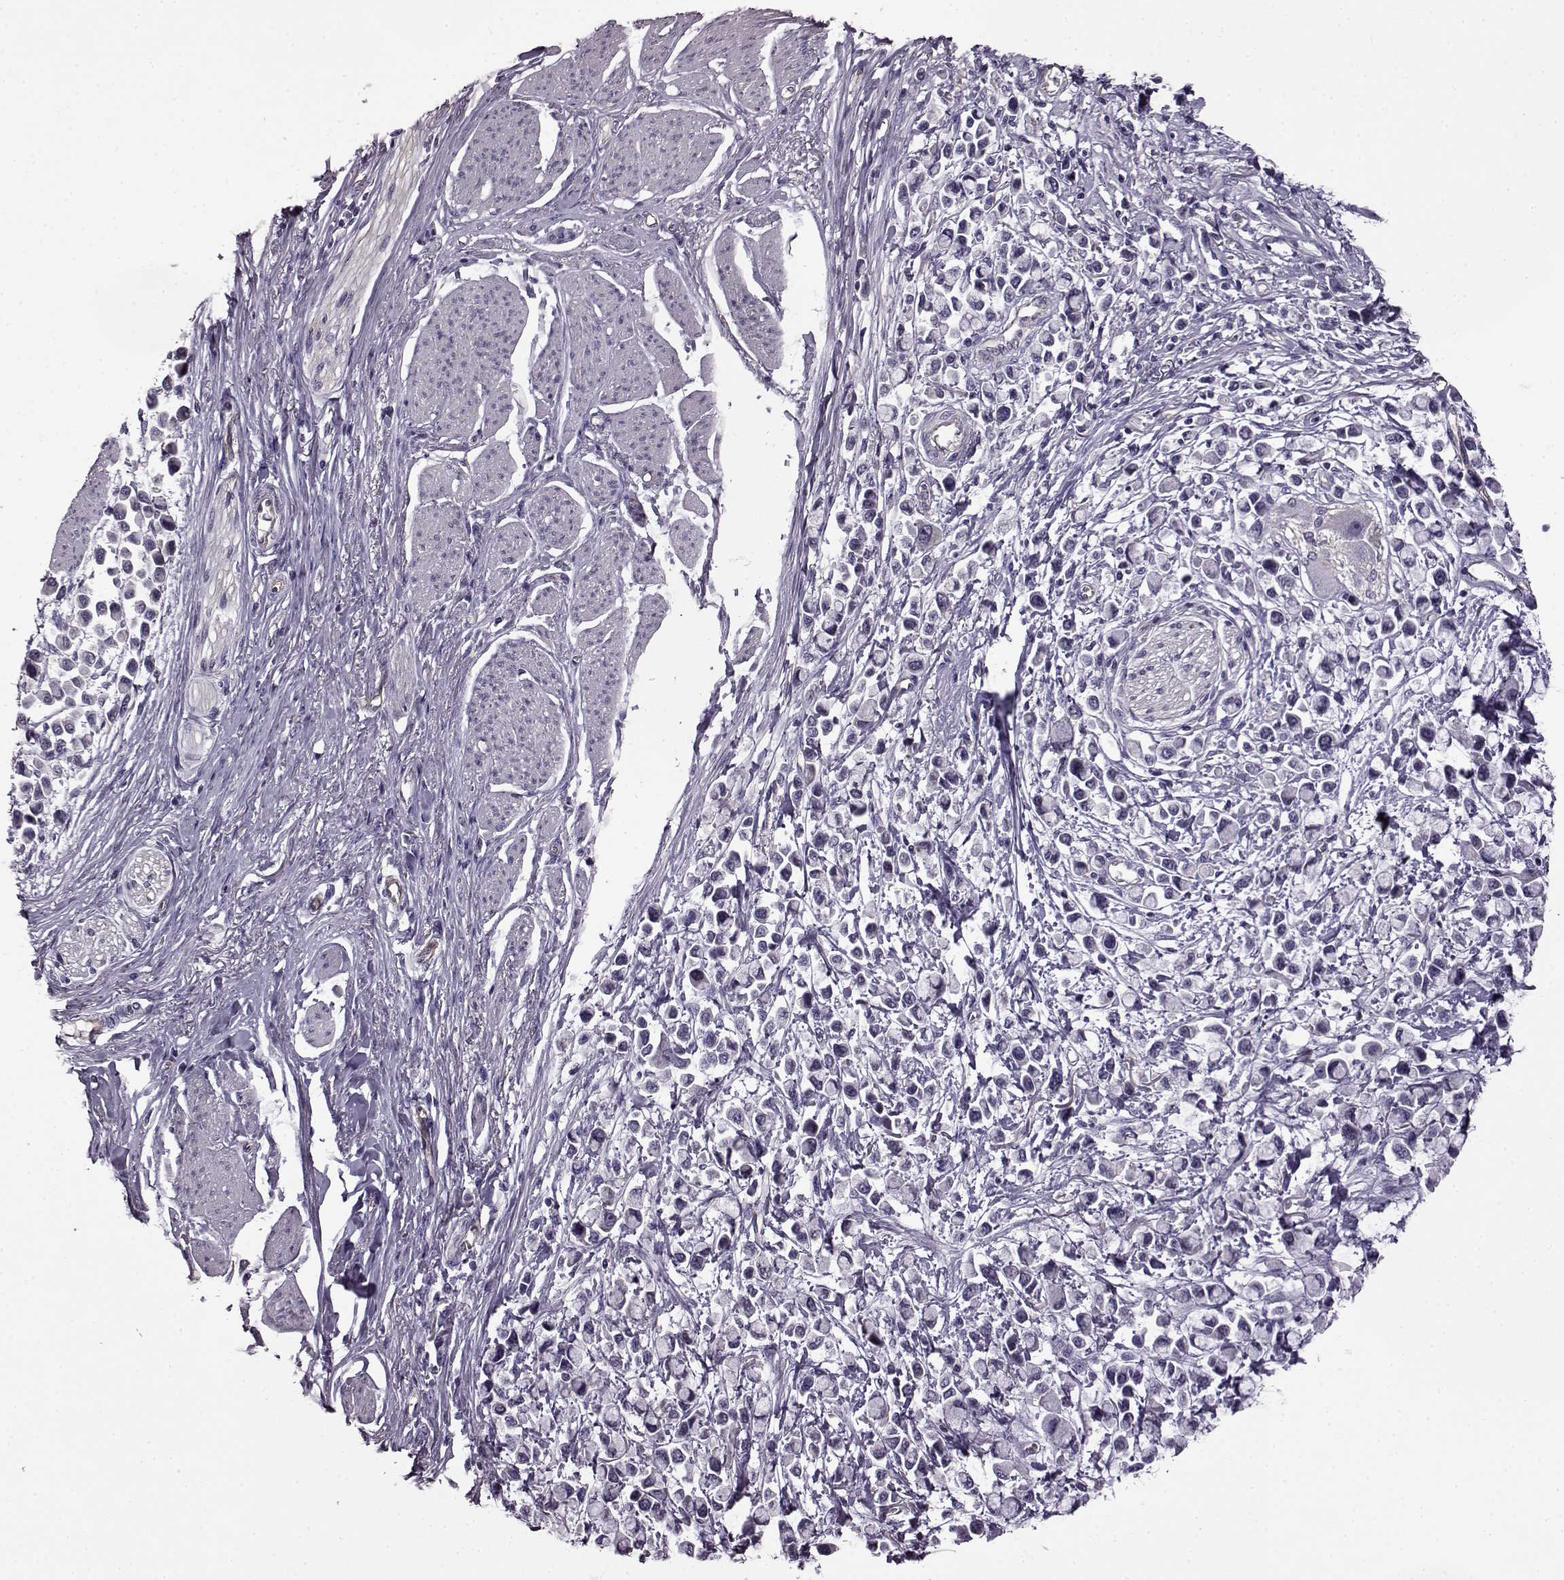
{"staining": {"intensity": "negative", "quantity": "none", "location": "none"}, "tissue": "stomach cancer", "cell_type": "Tumor cells", "image_type": "cancer", "snomed": [{"axis": "morphology", "description": "Adenocarcinoma, NOS"}, {"axis": "topography", "description": "Stomach"}], "caption": "This is an immunohistochemistry (IHC) photomicrograph of human stomach cancer. There is no positivity in tumor cells.", "gene": "EDDM3B", "patient": {"sex": "female", "age": 81}}